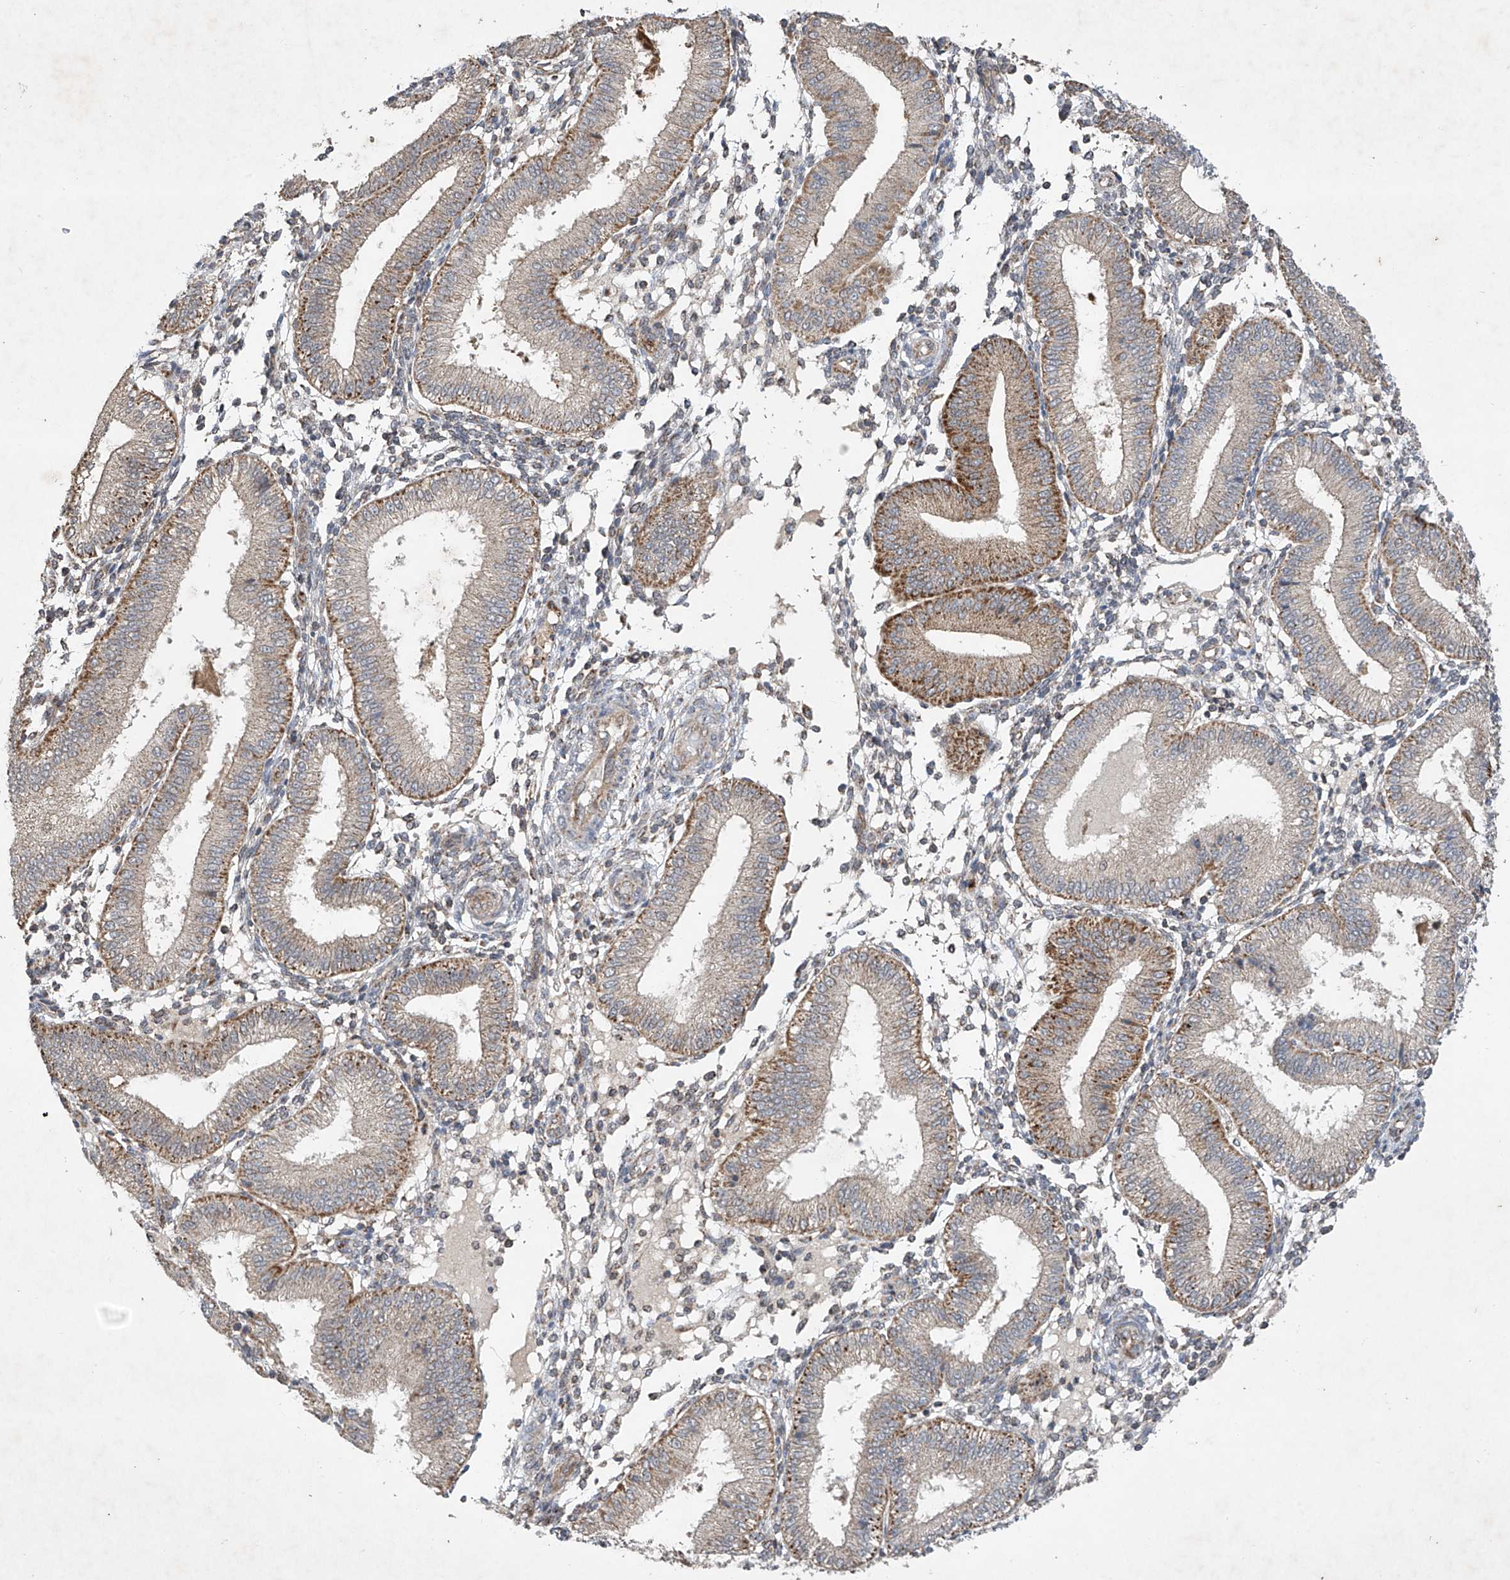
{"staining": {"intensity": "moderate", "quantity": "<25%", "location": "cytoplasmic/membranous"}, "tissue": "endometrium", "cell_type": "Cells in endometrial stroma", "image_type": "normal", "snomed": [{"axis": "morphology", "description": "Normal tissue, NOS"}, {"axis": "topography", "description": "Endometrium"}], "caption": "Cells in endometrial stroma display low levels of moderate cytoplasmic/membranous expression in about <25% of cells in unremarkable endometrium.", "gene": "UQCC1", "patient": {"sex": "female", "age": 39}}